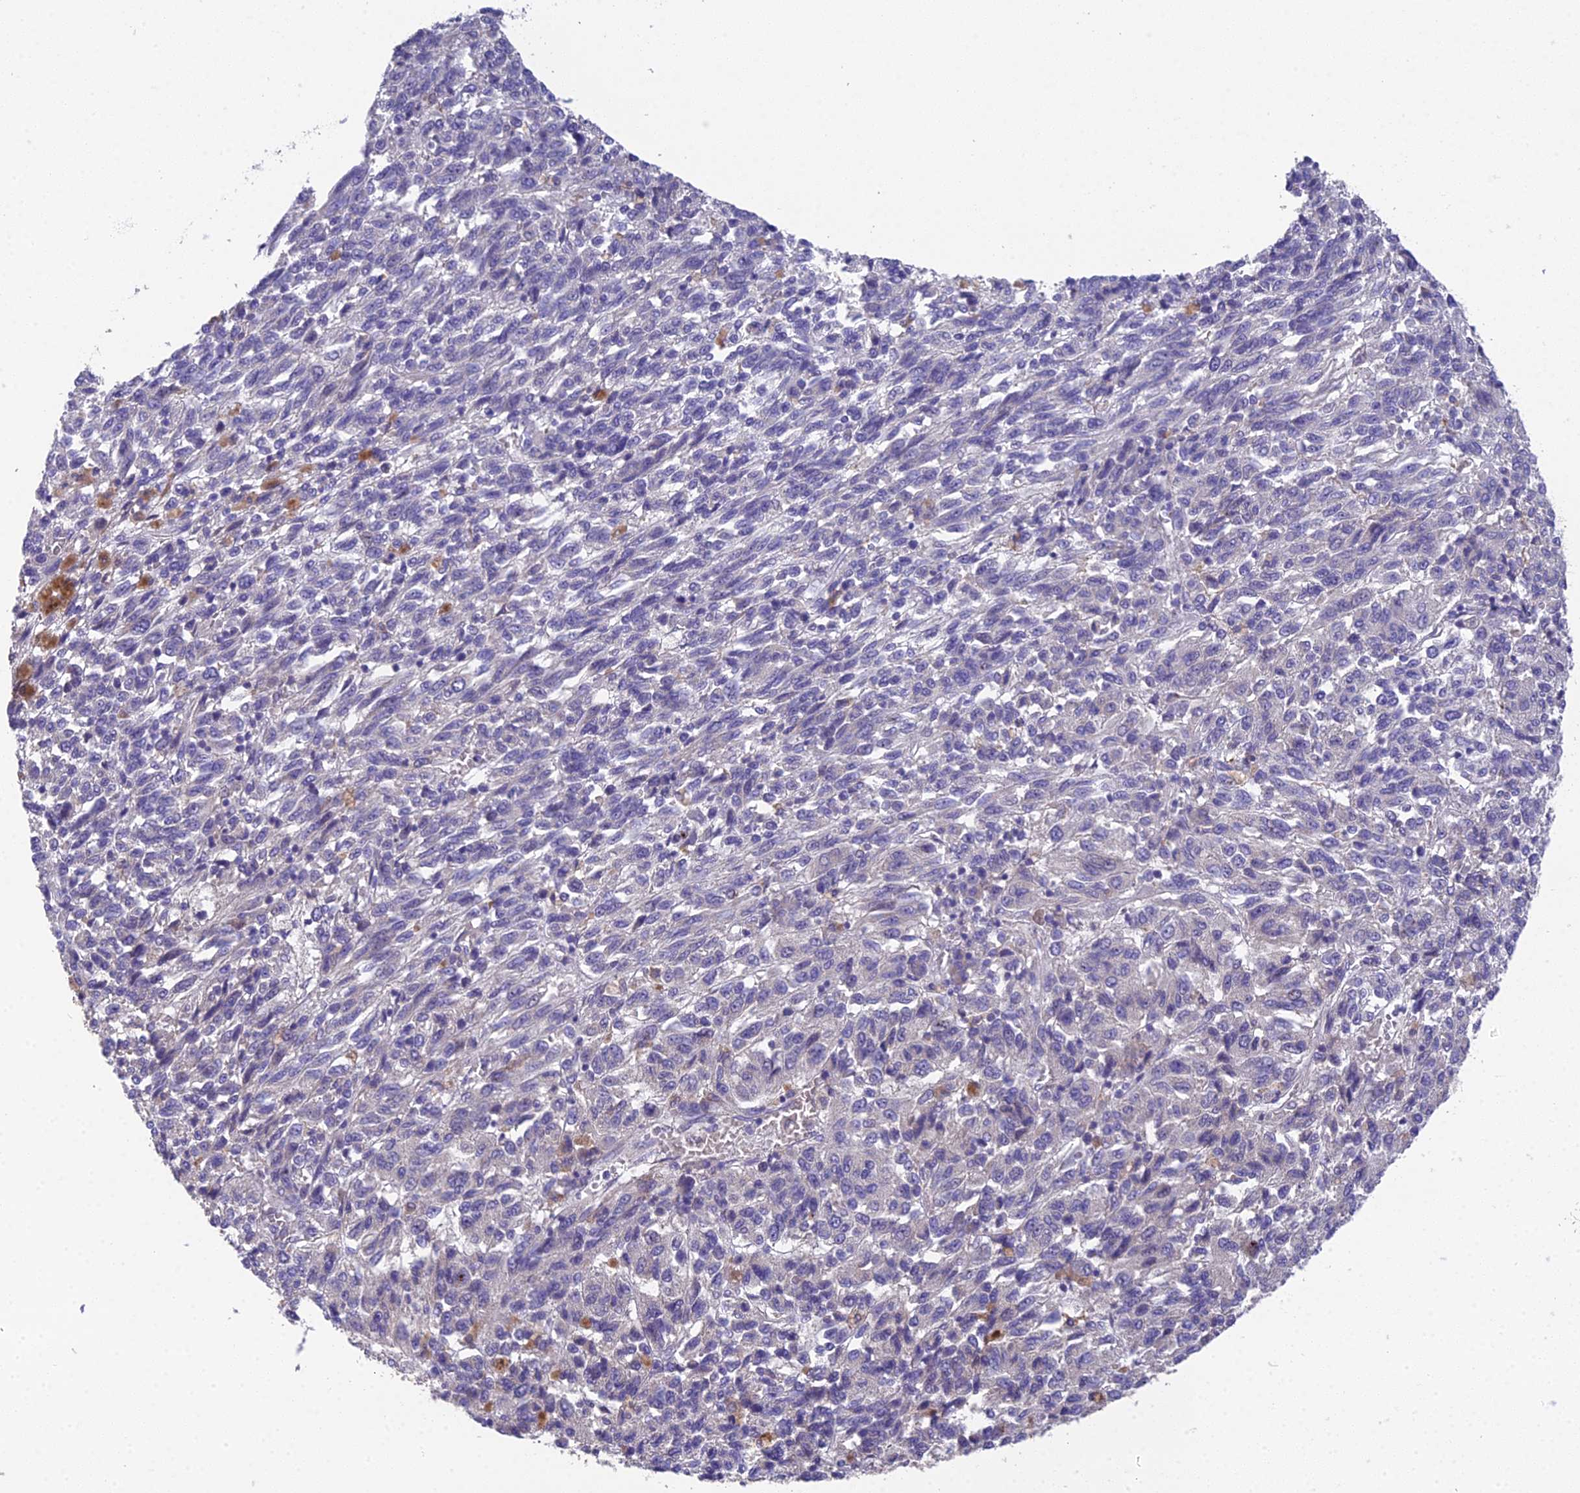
{"staining": {"intensity": "negative", "quantity": "none", "location": "none"}, "tissue": "melanoma", "cell_type": "Tumor cells", "image_type": "cancer", "snomed": [{"axis": "morphology", "description": "Malignant melanoma, Metastatic site"}, {"axis": "topography", "description": "Lung"}], "caption": "Immunohistochemical staining of human malignant melanoma (metastatic site) exhibits no significant staining in tumor cells.", "gene": "PUS10", "patient": {"sex": "male", "age": 64}}